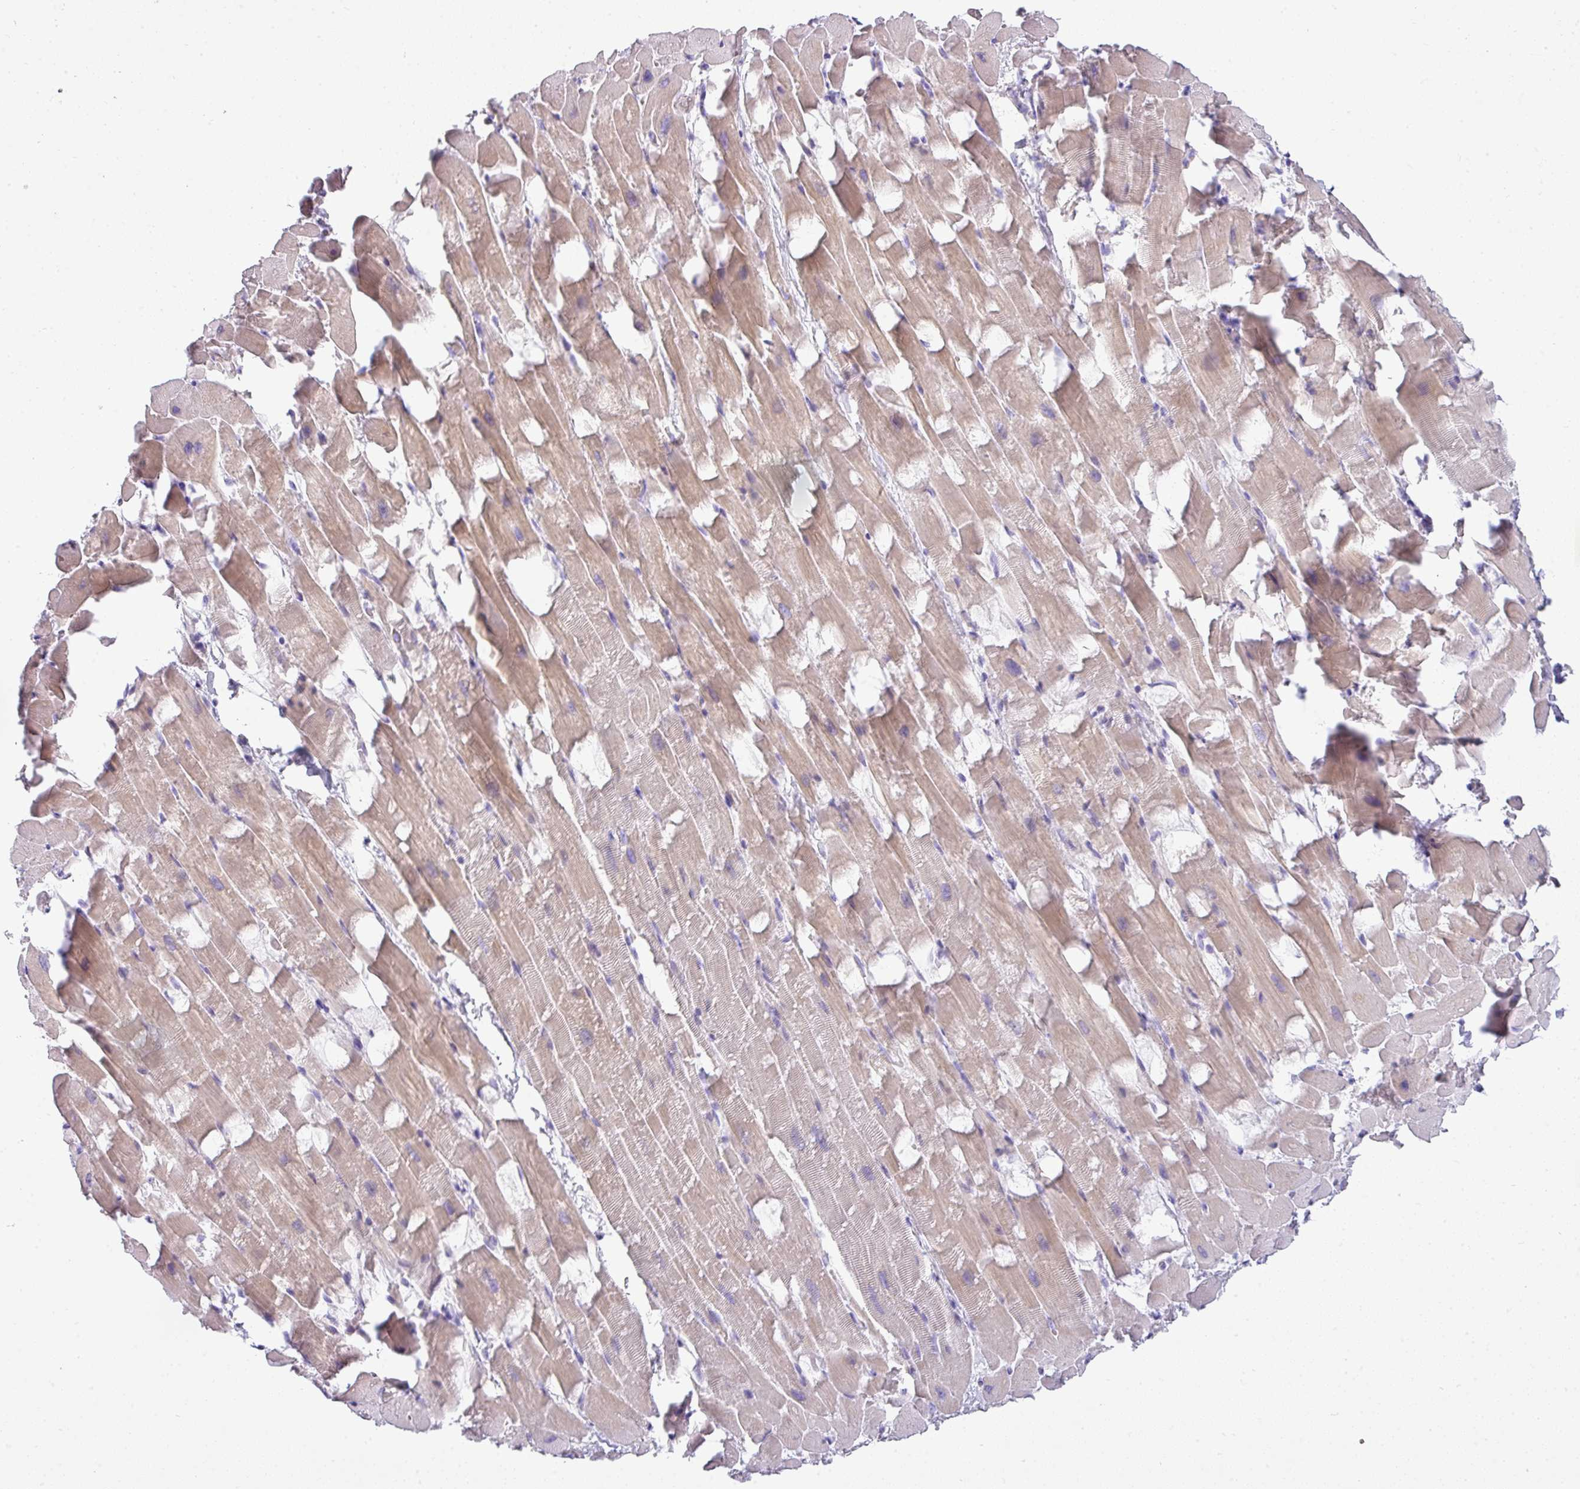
{"staining": {"intensity": "weak", "quantity": "25%-75%", "location": "cytoplasmic/membranous"}, "tissue": "heart muscle", "cell_type": "Cardiomyocytes", "image_type": "normal", "snomed": [{"axis": "morphology", "description": "Normal tissue, NOS"}, {"axis": "topography", "description": "Heart"}], "caption": "IHC of unremarkable heart muscle shows low levels of weak cytoplasmic/membranous positivity in approximately 25%-75% of cardiomyocytes. (DAB (3,3'-diaminobenzidine) IHC, brown staining for protein, blue staining for nuclei).", "gene": "VCX2", "patient": {"sex": "male", "age": 37}}